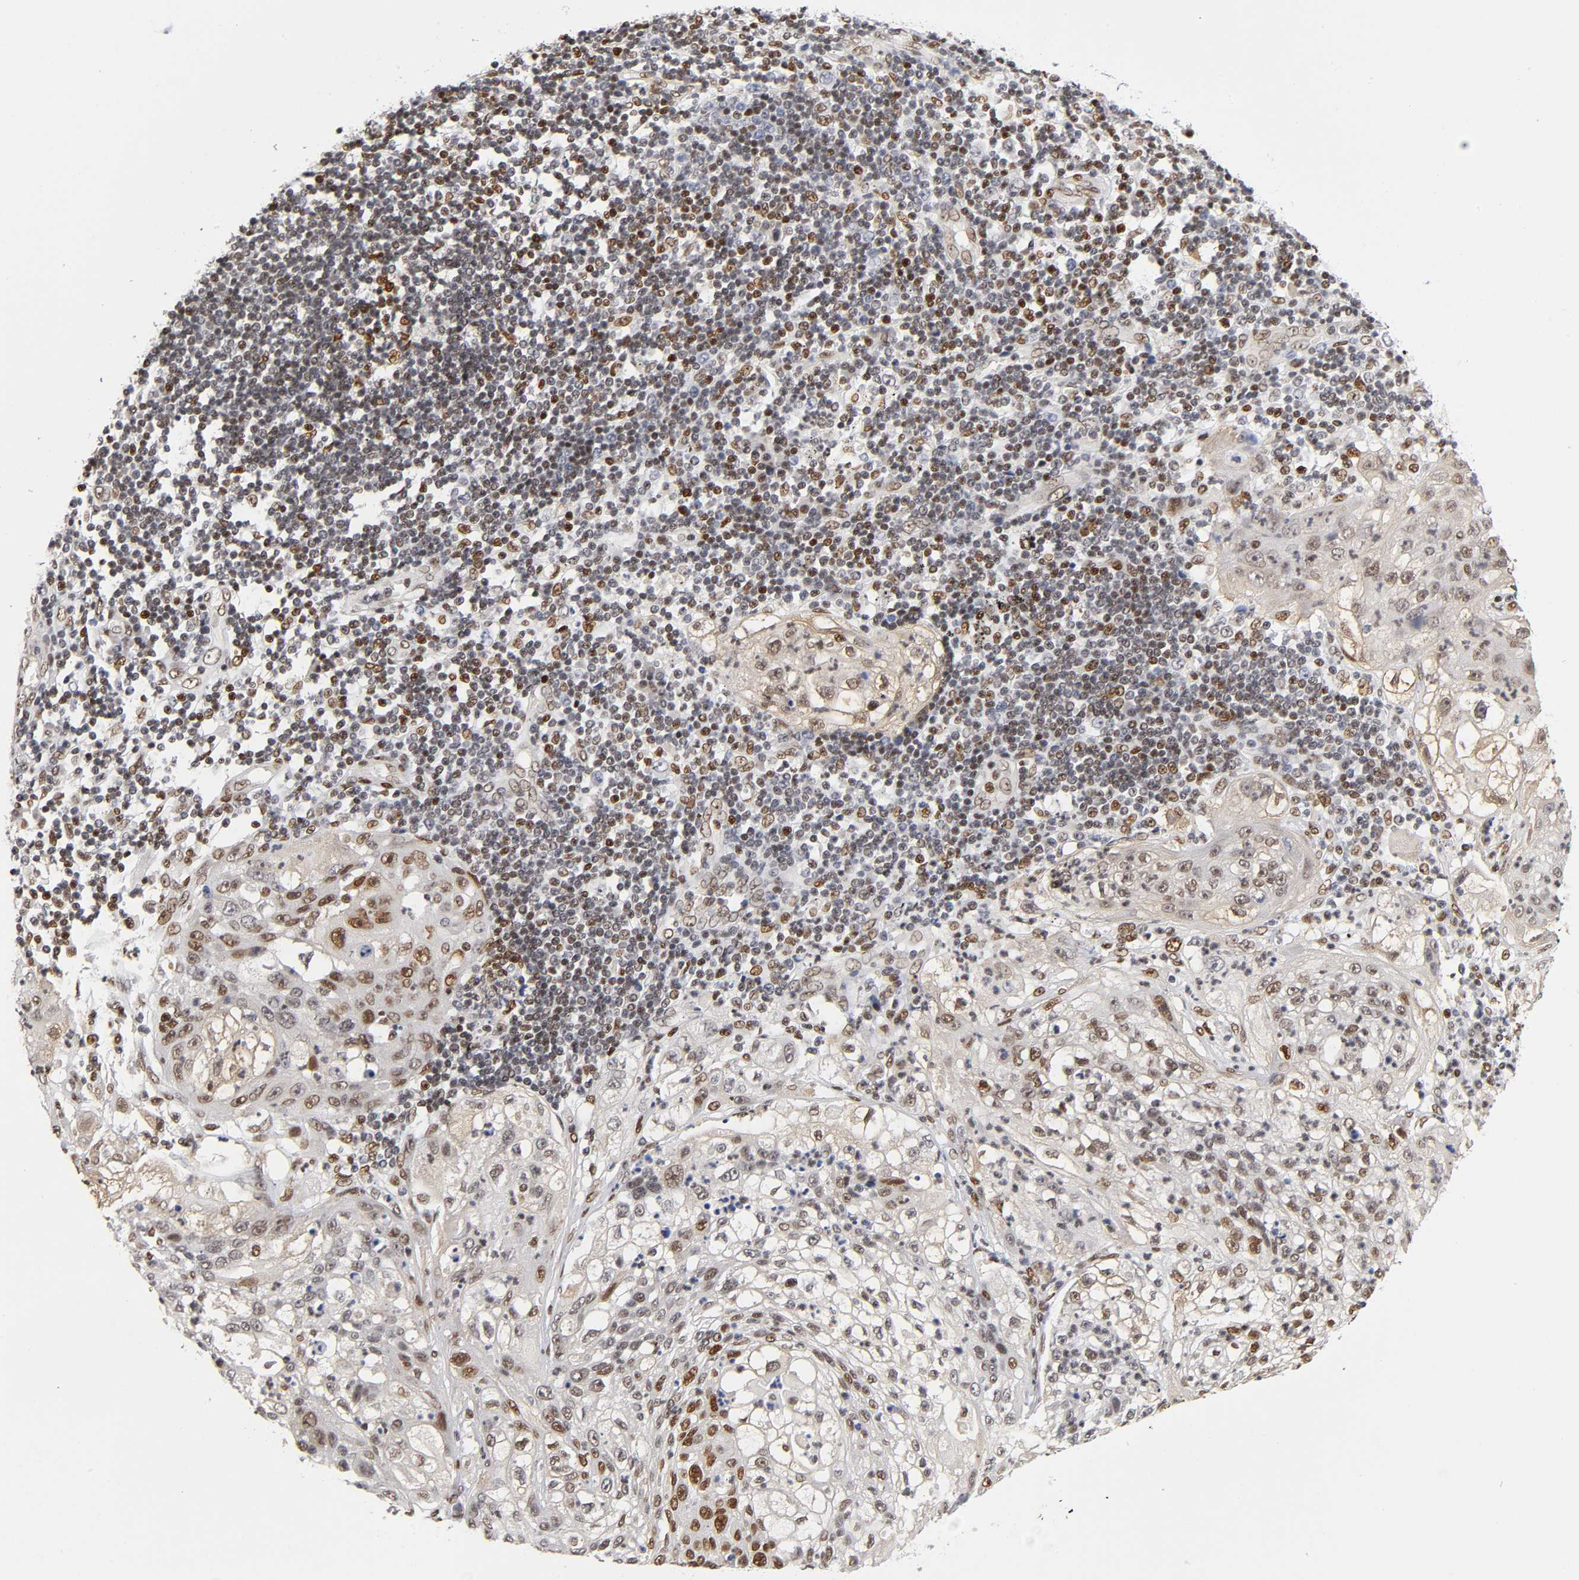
{"staining": {"intensity": "weak", "quantity": "<25%", "location": "cytoplasmic/membranous,nuclear"}, "tissue": "lung cancer", "cell_type": "Tumor cells", "image_type": "cancer", "snomed": [{"axis": "morphology", "description": "Inflammation, NOS"}, {"axis": "morphology", "description": "Squamous cell carcinoma, NOS"}, {"axis": "topography", "description": "Lymph node"}, {"axis": "topography", "description": "Soft tissue"}, {"axis": "topography", "description": "Lung"}], "caption": "Immunohistochemistry (IHC) of human lung cancer exhibits no expression in tumor cells. (IHC, brightfield microscopy, high magnification).", "gene": "NR3C1", "patient": {"sex": "male", "age": 66}}